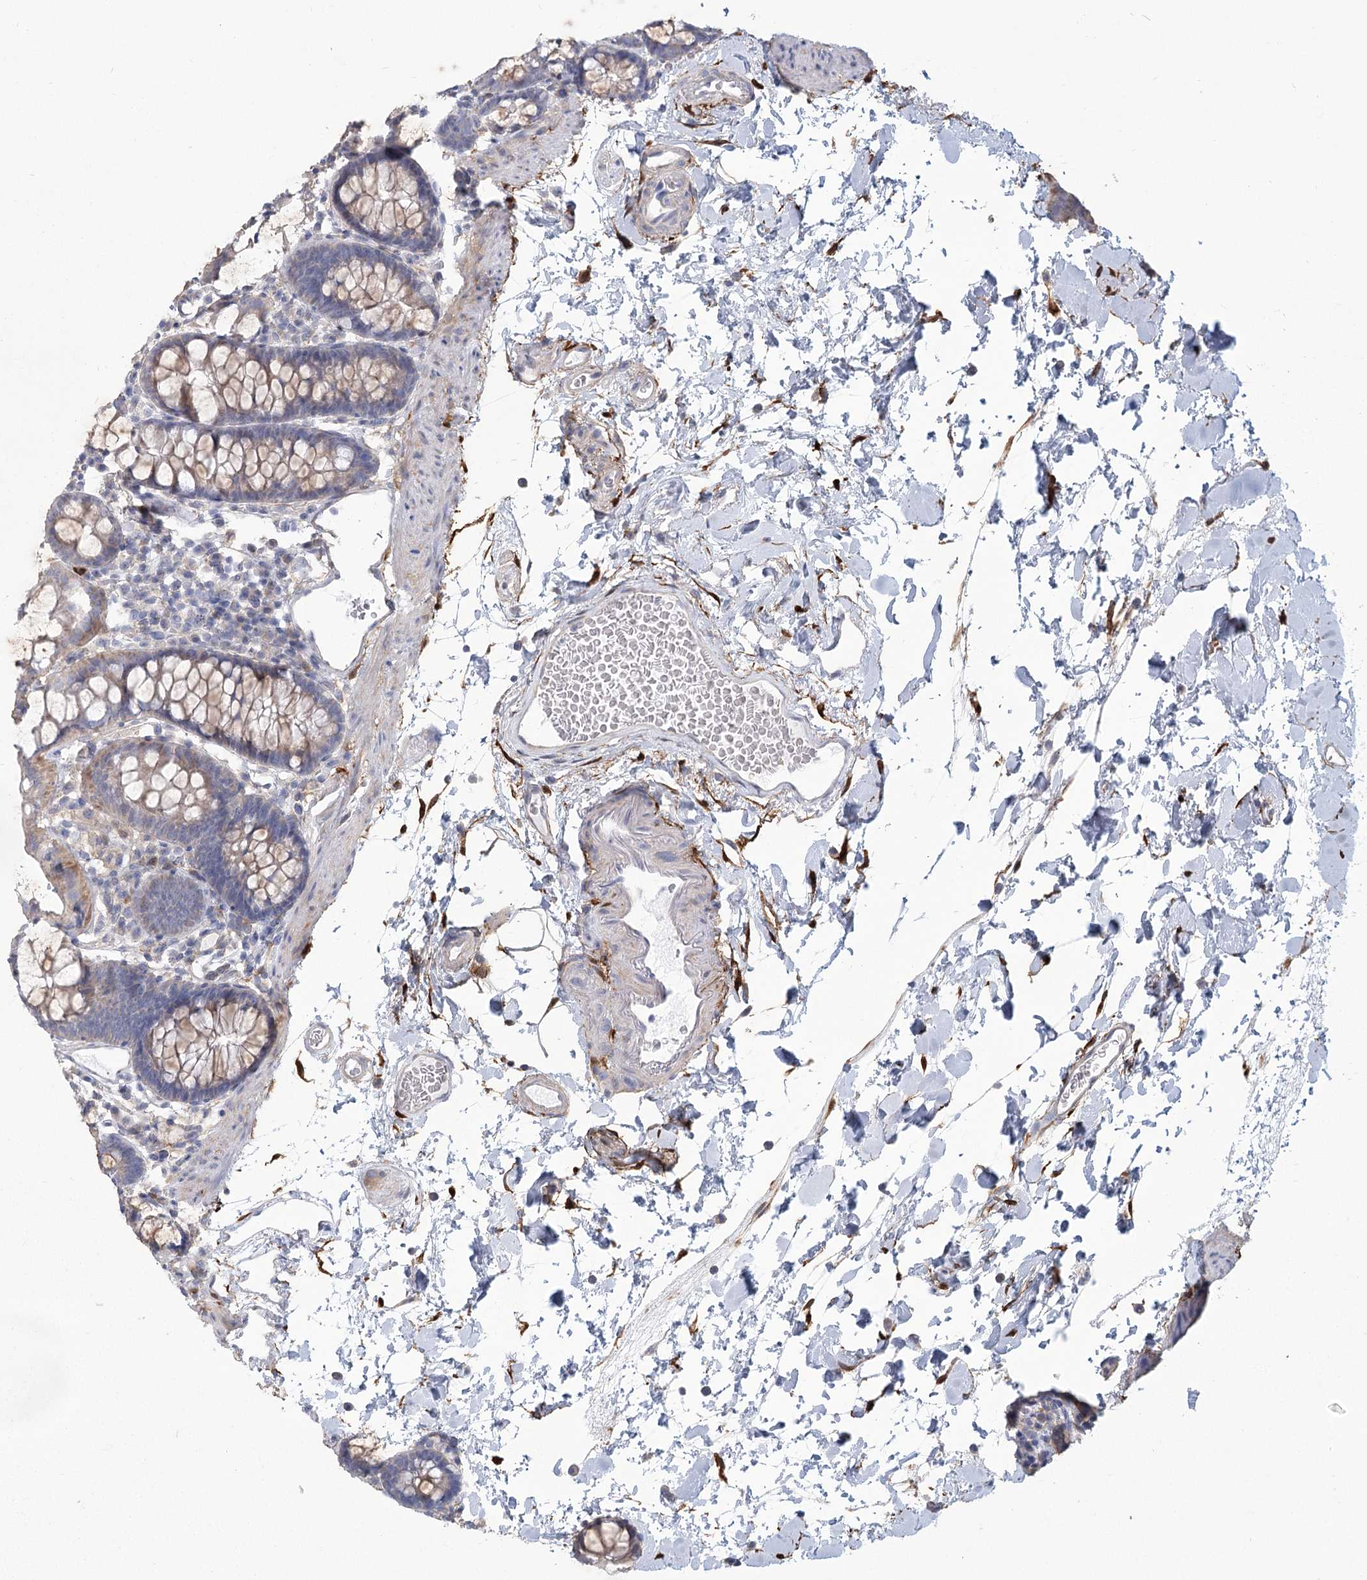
{"staining": {"intensity": "weak", "quantity": ">75%", "location": "cytoplasmic/membranous"}, "tissue": "colon", "cell_type": "Endothelial cells", "image_type": "normal", "snomed": [{"axis": "morphology", "description": "Normal tissue, NOS"}, {"axis": "topography", "description": "Colon"}], "caption": "Human colon stained with a protein marker shows weak staining in endothelial cells.", "gene": "CNTLN", "patient": {"sex": "male", "age": 75}}